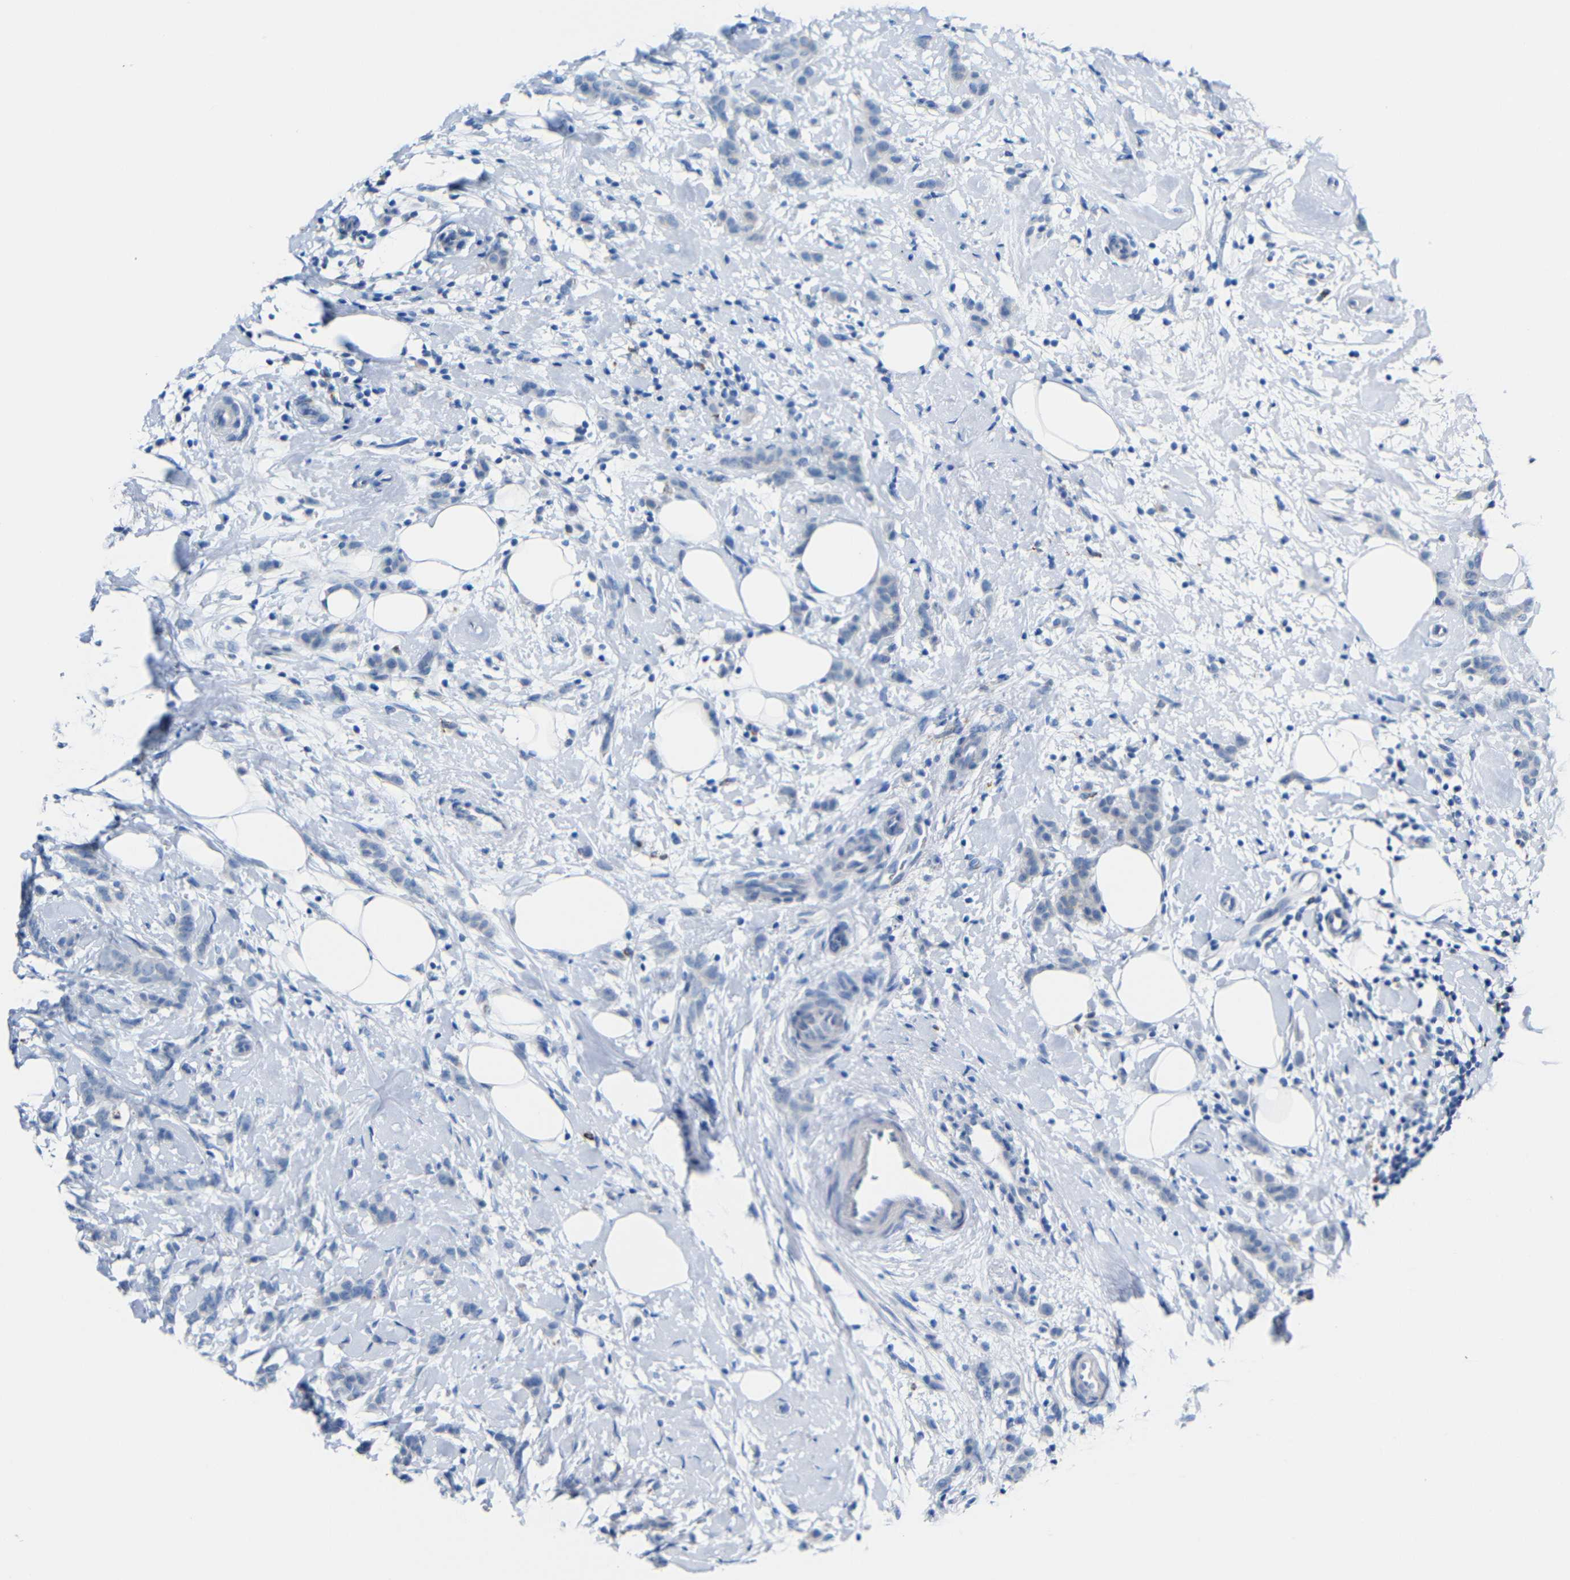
{"staining": {"intensity": "negative", "quantity": "none", "location": "none"}, "tissue": "breast cancer", "cell_type": "Tumor cells", "image_type": "cancer", "snomed": [{"axis": "morphology", "description": "Lobular carcinoma, in situ"}, {"axis": "morphology", "description": "Lobular carcinoma"}, {"axis": "topography", "description": "Breast"}], "caption": "The micrograph demonstrates no significant expression in tumor cells of breast cancer (lobular carcinoma).", "gene": "C15orf48", "patient": {"sex": "female", "age": 41}}